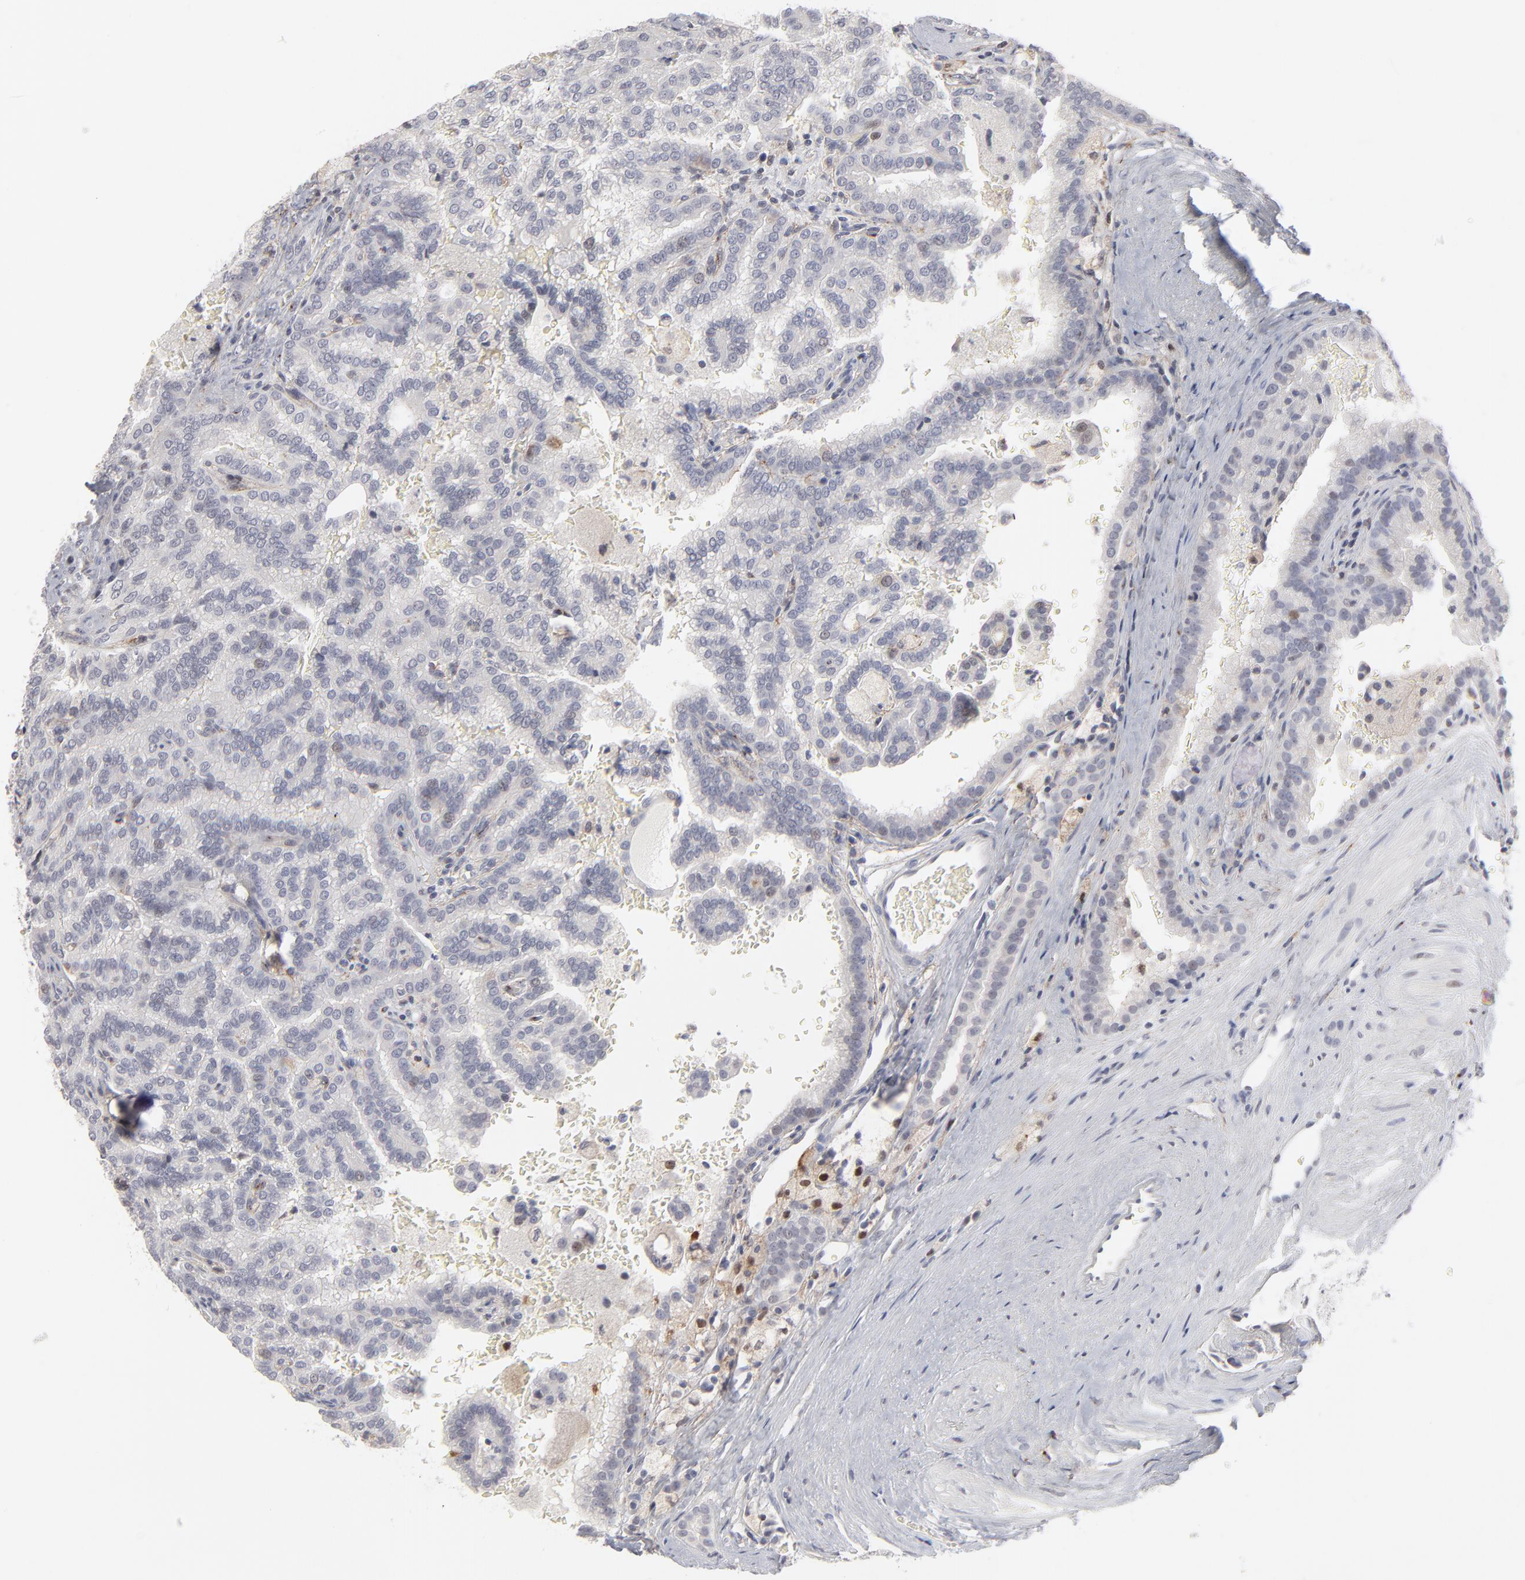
{"staining": {"intensity": "weak", "quantity": "<25%", "location": "nuclear"}, "tissue": "renal cancer", "cell_type": "Tumor cells", "image_type": "cancer", "snomed": [{"axis": "morphology", "description": "Adenocarcinoma, NOS"}, {"axis": "topography", "description": "Kidney"}], "caption": "High magnification brightfield microscopy of adenocarcinoma (renal) stained with DAB (brown) and counterstained with hematoxylin (blue): tumor cells show no significant expression.", "gene": "AURKA", "patient": {"sex": "male", "age": 61}}